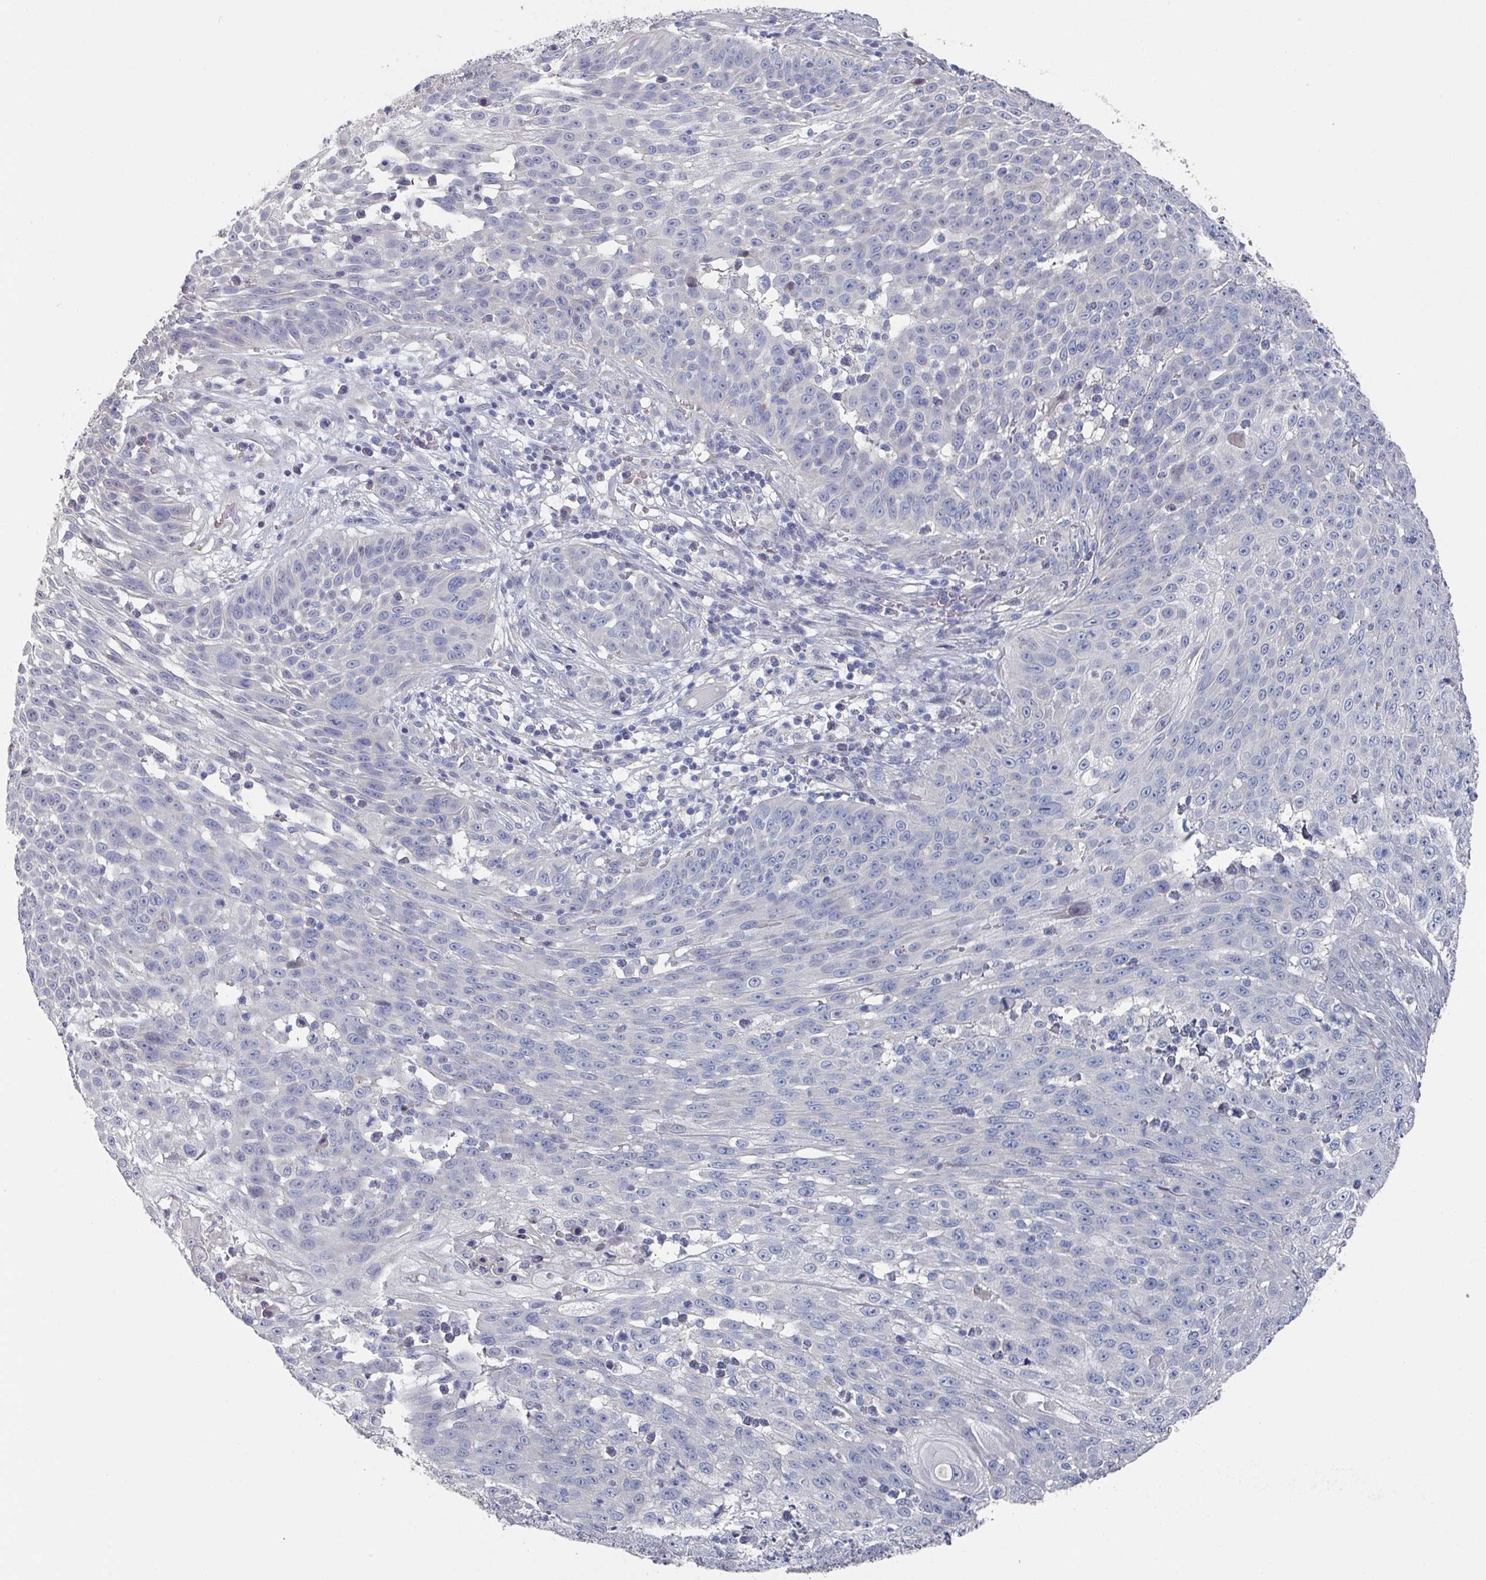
{"staining": {"intensity": "negative", "quantity": "none", "location": "none"}, "tissue": "skin cancer", "cell_type": "Tumor cells", "image_type": "cancer", "snomed": [{"axis": "morphology", "description": "Squamous cell carcinoma, NOS"}, {"axis": "topography", "description": "Skin"}], "caption": "Tumor cells show no significant protein staining in skin cancer (squamous cell carcinoma).", "gene": "EFL1", "patient": {"sex": "male", "age": 24}}